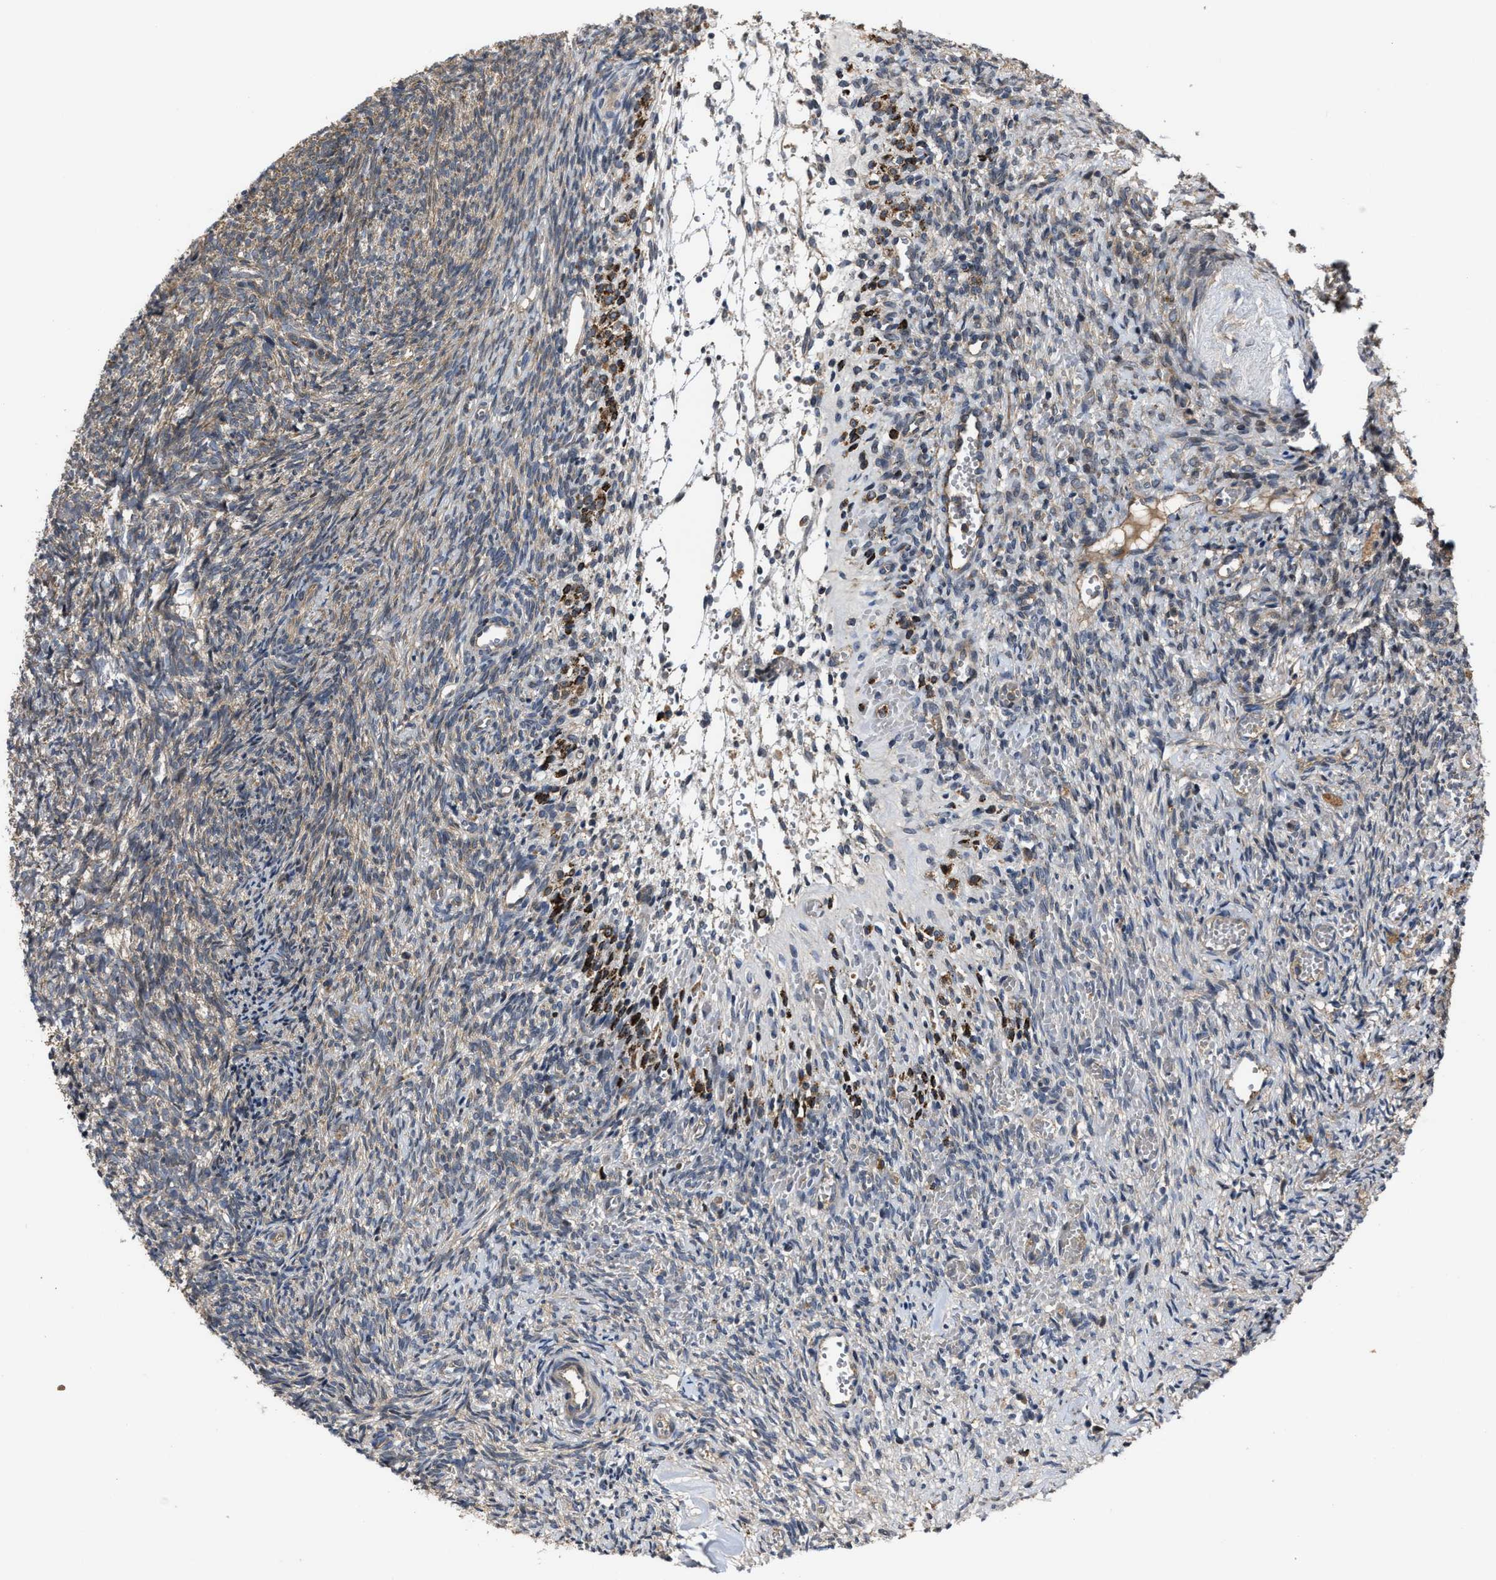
{"staining": {"intensity": "weak", "quantity": "<25%", "location": "cytoplasmic/membranous"}, "tissue": "ovary", "cell_type": "Ovarian stroma cells", "image_type": "normal", "snomed": [{"axis": "morphology", "description": "Normal tissue, NOS"}, {"axis": "topography", "description": "Ovary"}], "caption": "There is no significant staining in ovarian stroma cells of ovary. (DAB immunohistochemistry visualized using brightfield microscopy, high magnification).", "gene": "PASK", "patient": {"sex": "female", "age": 41}}